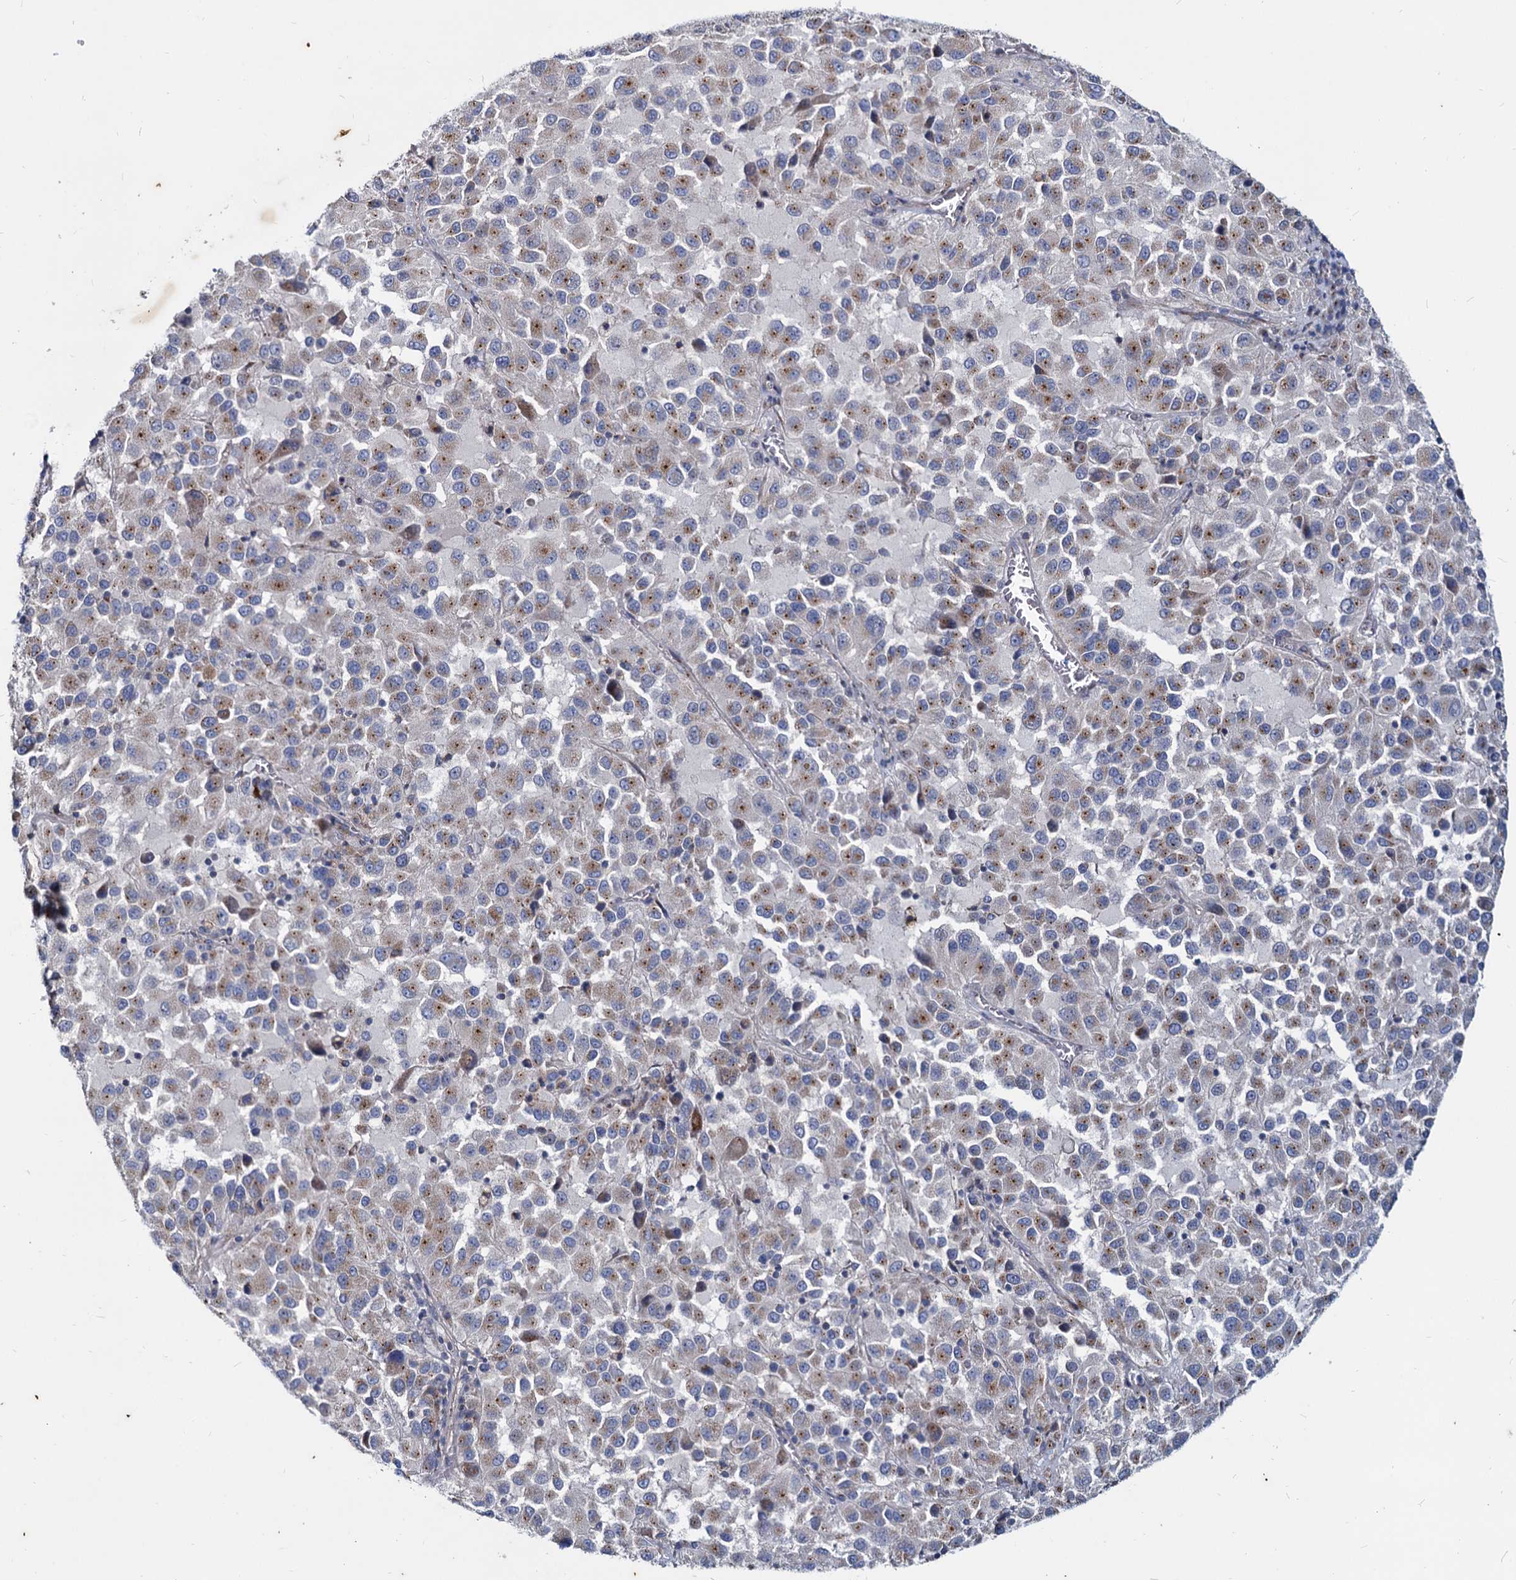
{"staining": {"intensity": "weak", "quantity": "25%-75%", "location": "cytoplasmic/membranous"}, "tissue": "melanoma", "cell_type": "Tumor cells", "image_type": "cancer", "snomed": [{"axis": "morphology", "description": "Malignant melanoma, Metastatic site"}, {"axis": "topography", "description": "Lung"}], "caption": "IHC of melanoma exhibits low levels of weak cytoplasmic/membranous expression in approximately 25%-75% of tumor cells. (DAB (3,3'-diaminobenzidine) = brown stain, brightfield microscopy at high magnification).", "gene": "AGBL4", "patient": {"sex": "male", "age": 64}}